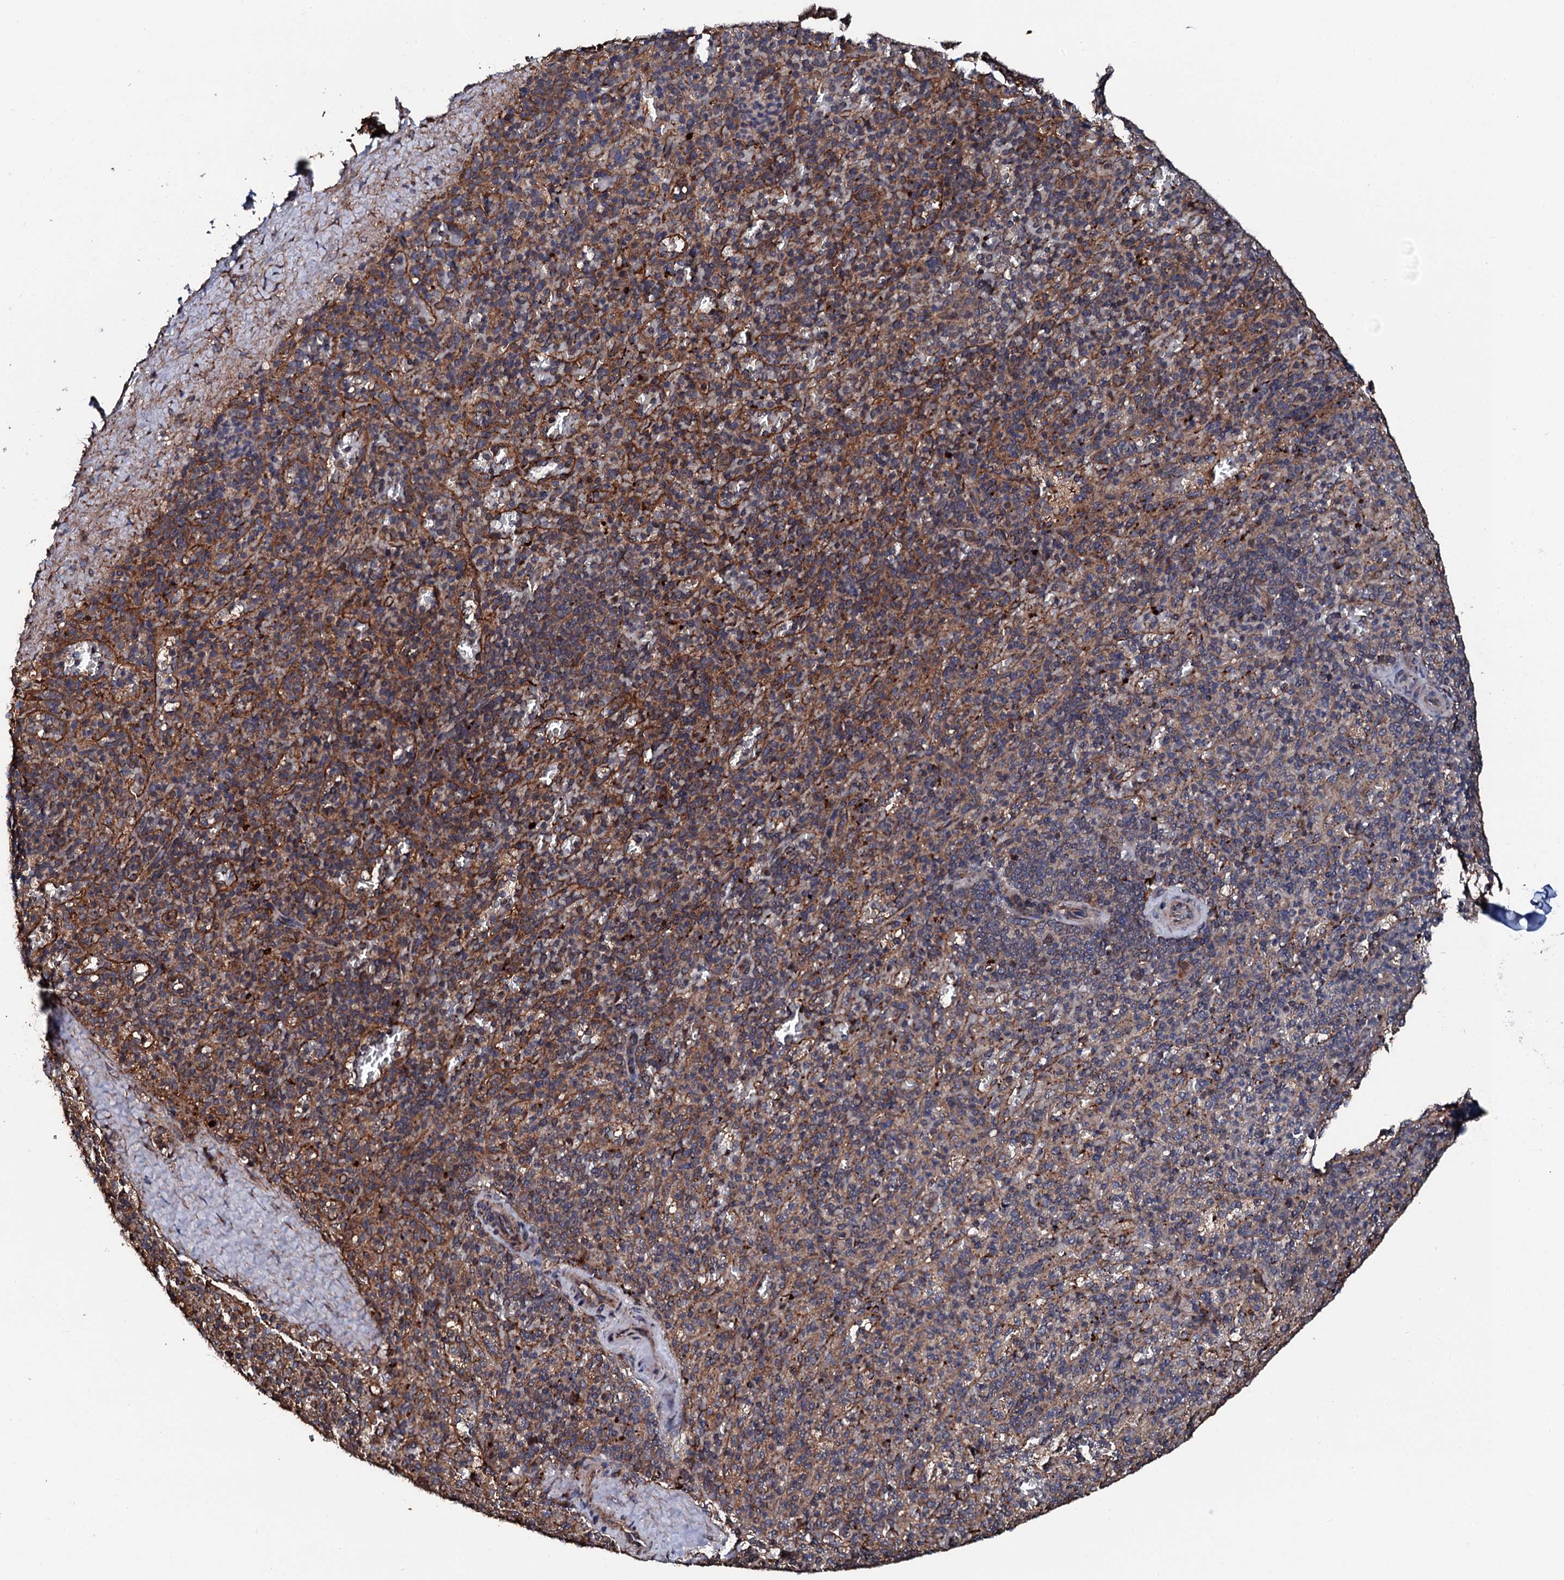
{"staining": {"intensity": "moderate", "quantity": "25%-75%", "location": "cytoplasmic/membranous"}, "tissue": "spleen", "cell_type": "Cells in red pulp", "image_type": "normal", "snomed": [{"axis": "morphology", "description": "Normal tissue, NOS"}, {"axis": "topography", "description": "Spleen"}], "caption": "Immunohistochemical staining of normal human spleen shows moderate cytoplasmic/membranous protein staining in about 25%-75% of cells in red pulp.", "gene": "CKAP5", "patient": {"sex": "male", "age": 82}}